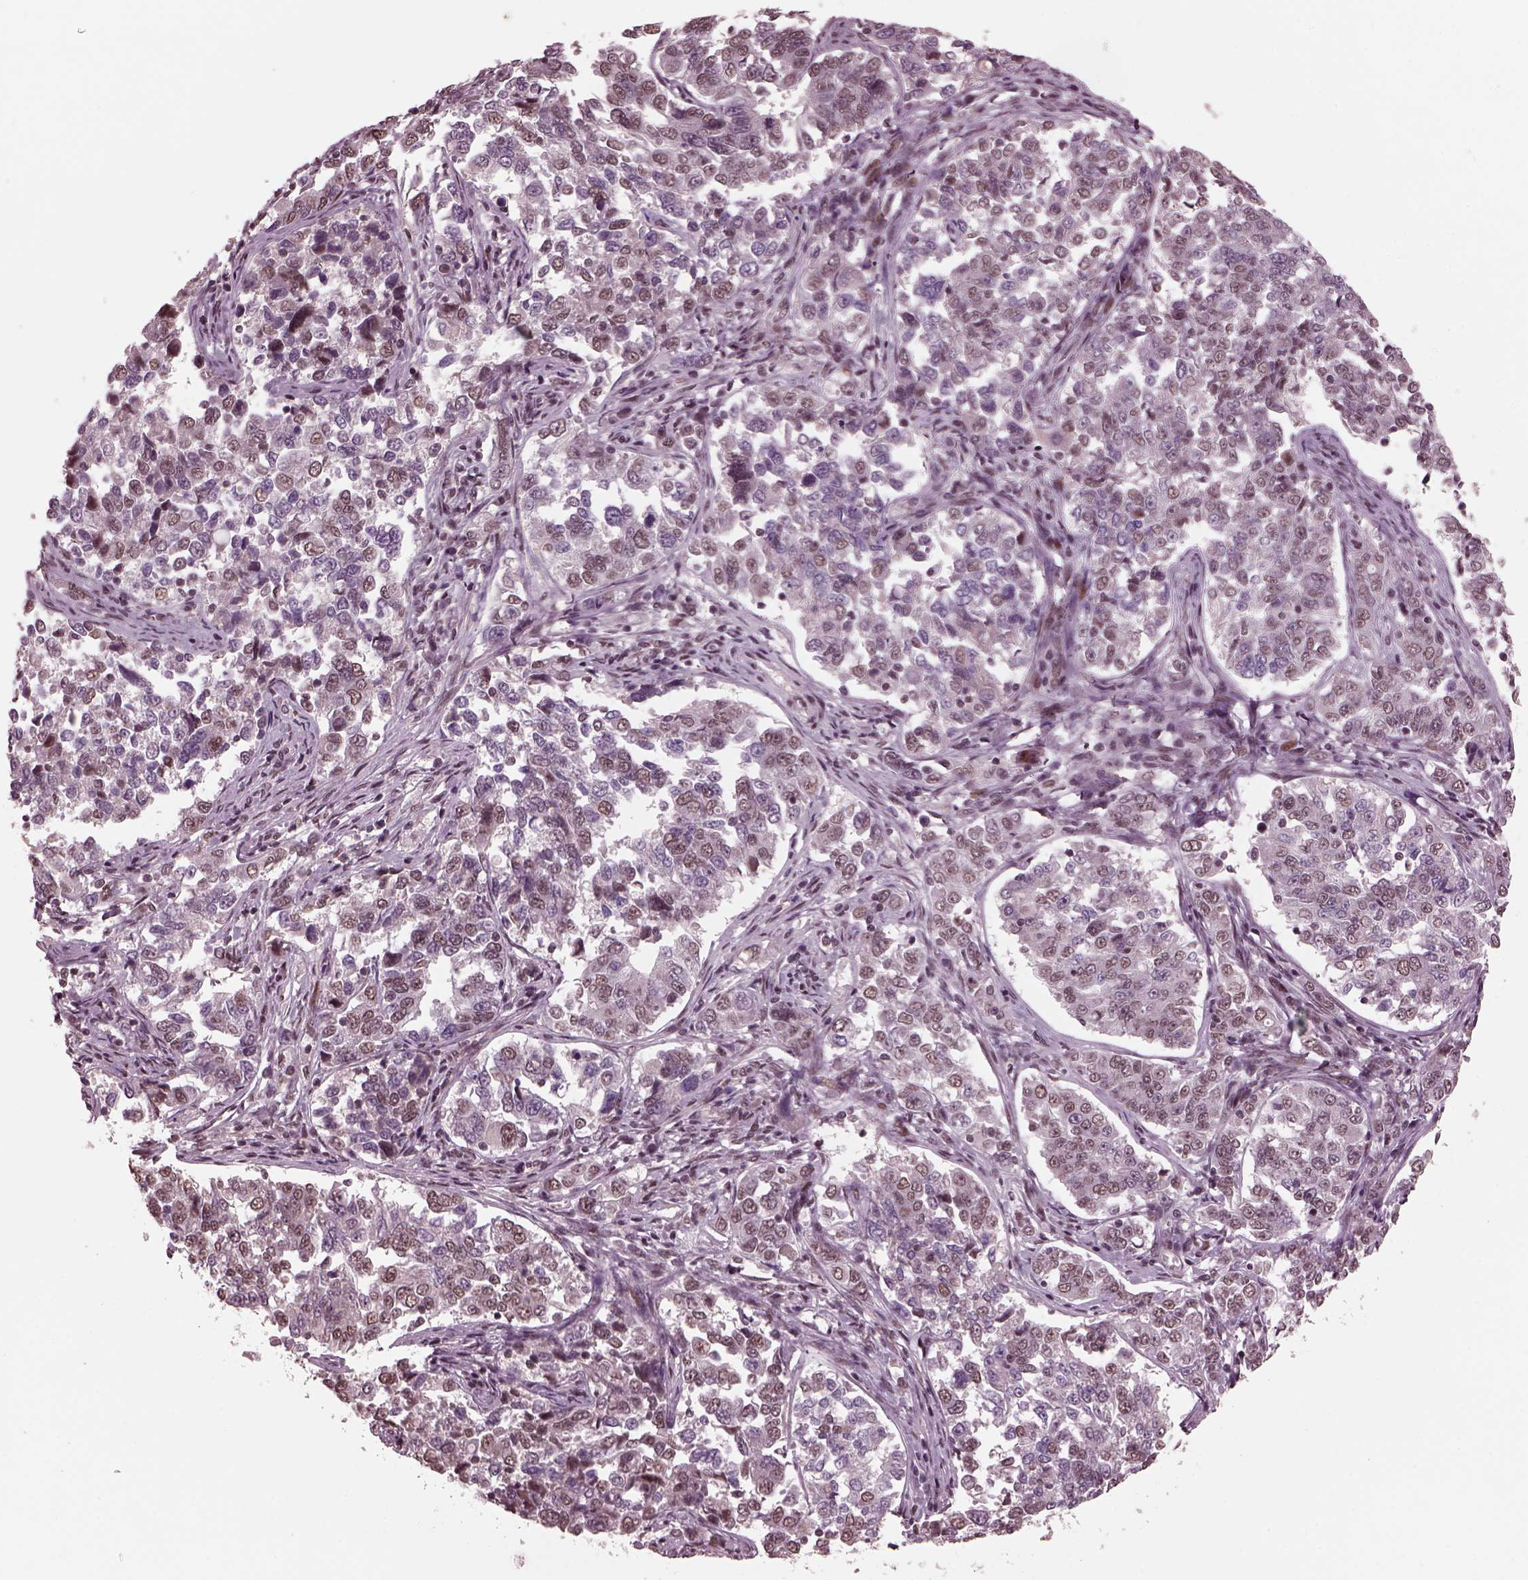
{"staining": {"intensity": "weak", "quantity": "25%-75%", "location": "nuclear"}, "tissue": "endometrial cancer", "cell_type": "Tumor cells", "image_type": "cancer", "snomed": [{"axis": "morphology", "description": "Adenocarcinoma, NOS"}, {"axis": "topography", "description": "Endometrium"}], "caption": "A high-resolution histopathology image shows IHC staining of endometrial cancer, which demonstrates weak nuclear expression in approximately 25%-75% of tumor cells. (brown staining indicates protein expression, while blue staining denotes nuclei).", "gene": "NAP1L5", "patient": {"sex": "female", "age": 43}}